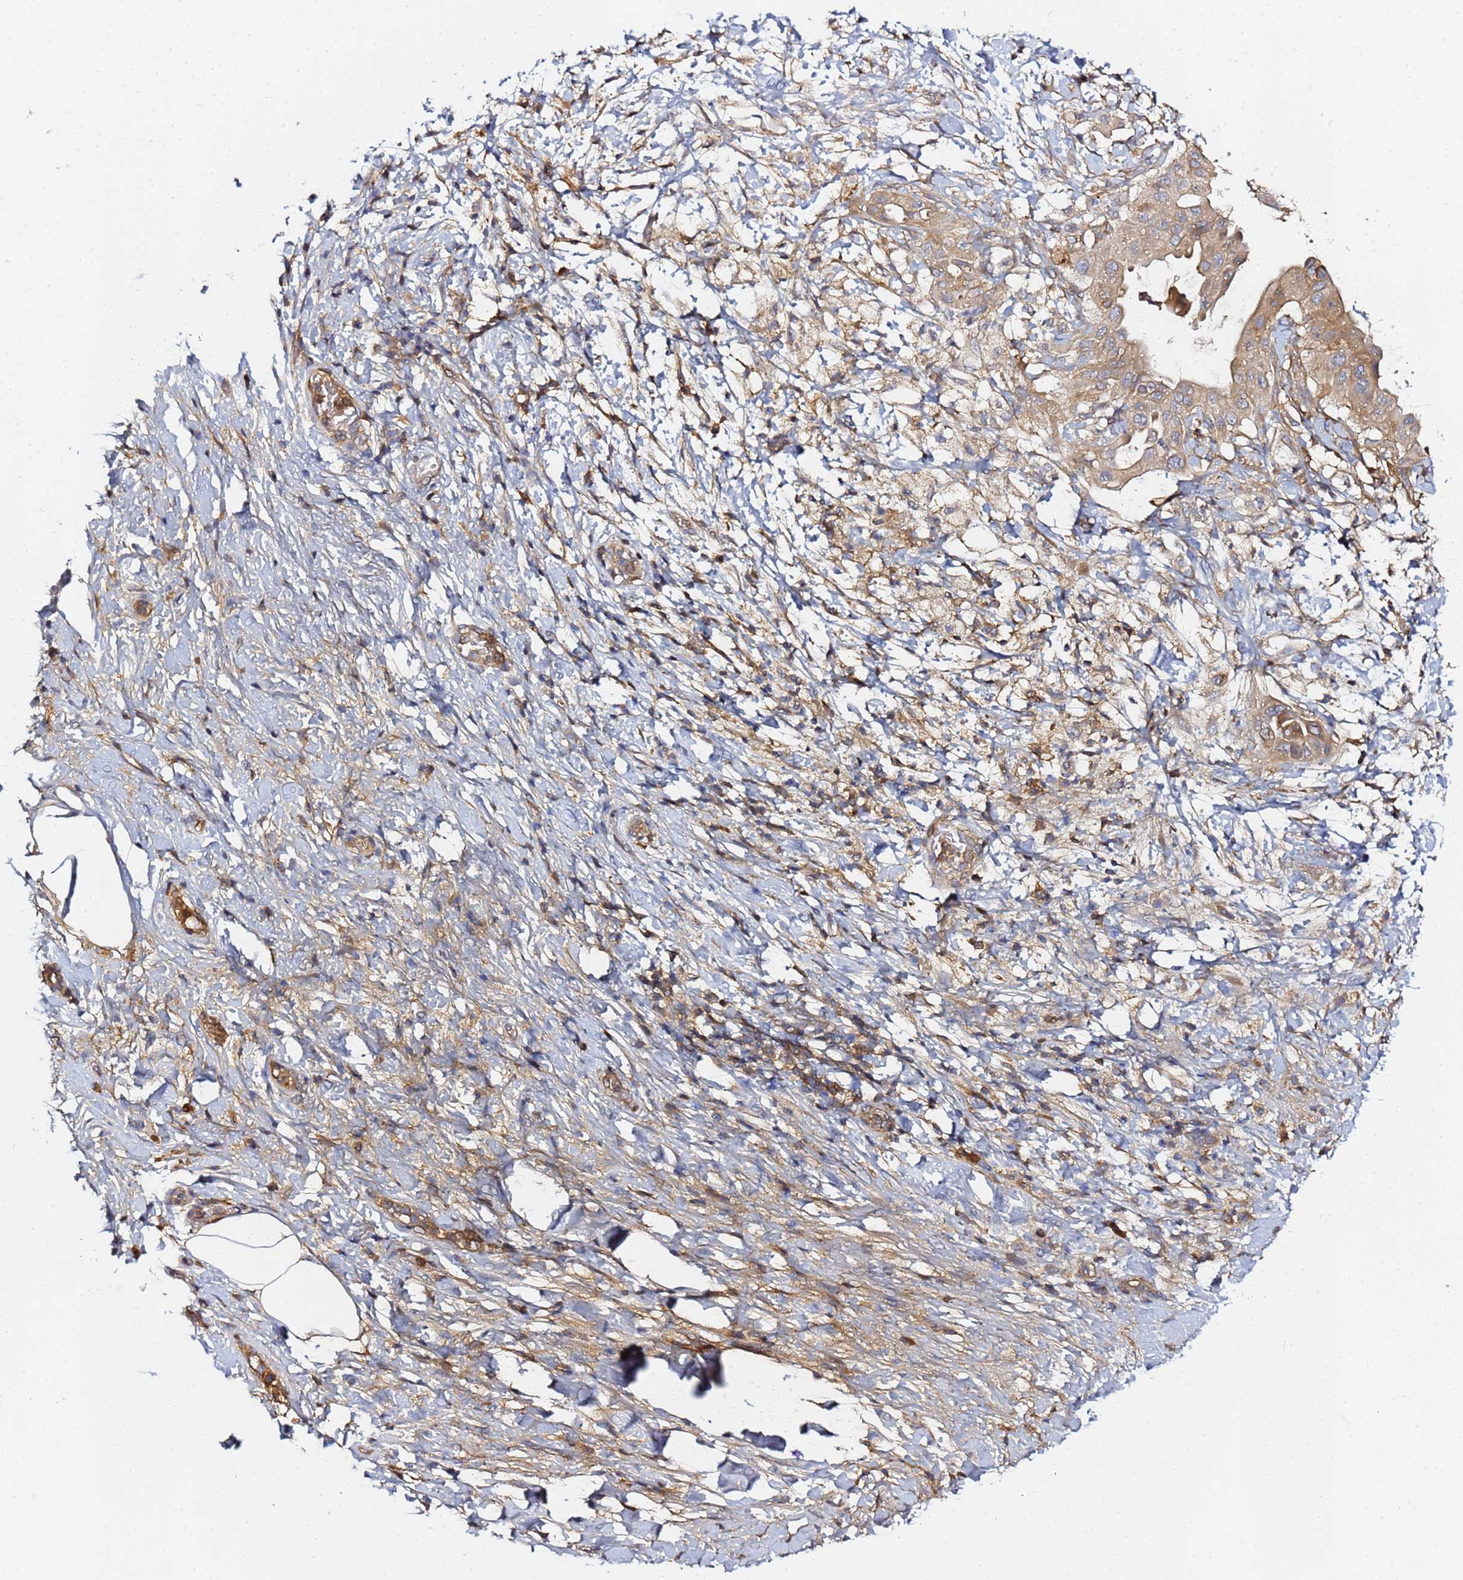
{"staining": {"intensity": "moderate", "quantity": ">75%", "location": "cytoplasmic/membranous"}, "tissue": "pancreatic cancer", "cell_type": "Tumor cells", "image_type": "cancer", "snomed": [{"axis": "morphology", "description": "Adenocarcinoma, NOS"}, {"axis": "topography", "description": "Pancreas"}], "caption": "IHC photomicrograph of neoplastic tissue: human pancreatic cancer stained using immunohistochemistry displays medium levels of moderate protein expression localized specifically in the cytoplasmic/membranous of tumor cells, appearing as a cytoplasmic/membranous brown color.", "gene": "LRRC69", "patient": {"sex": "male", "age": 68}}